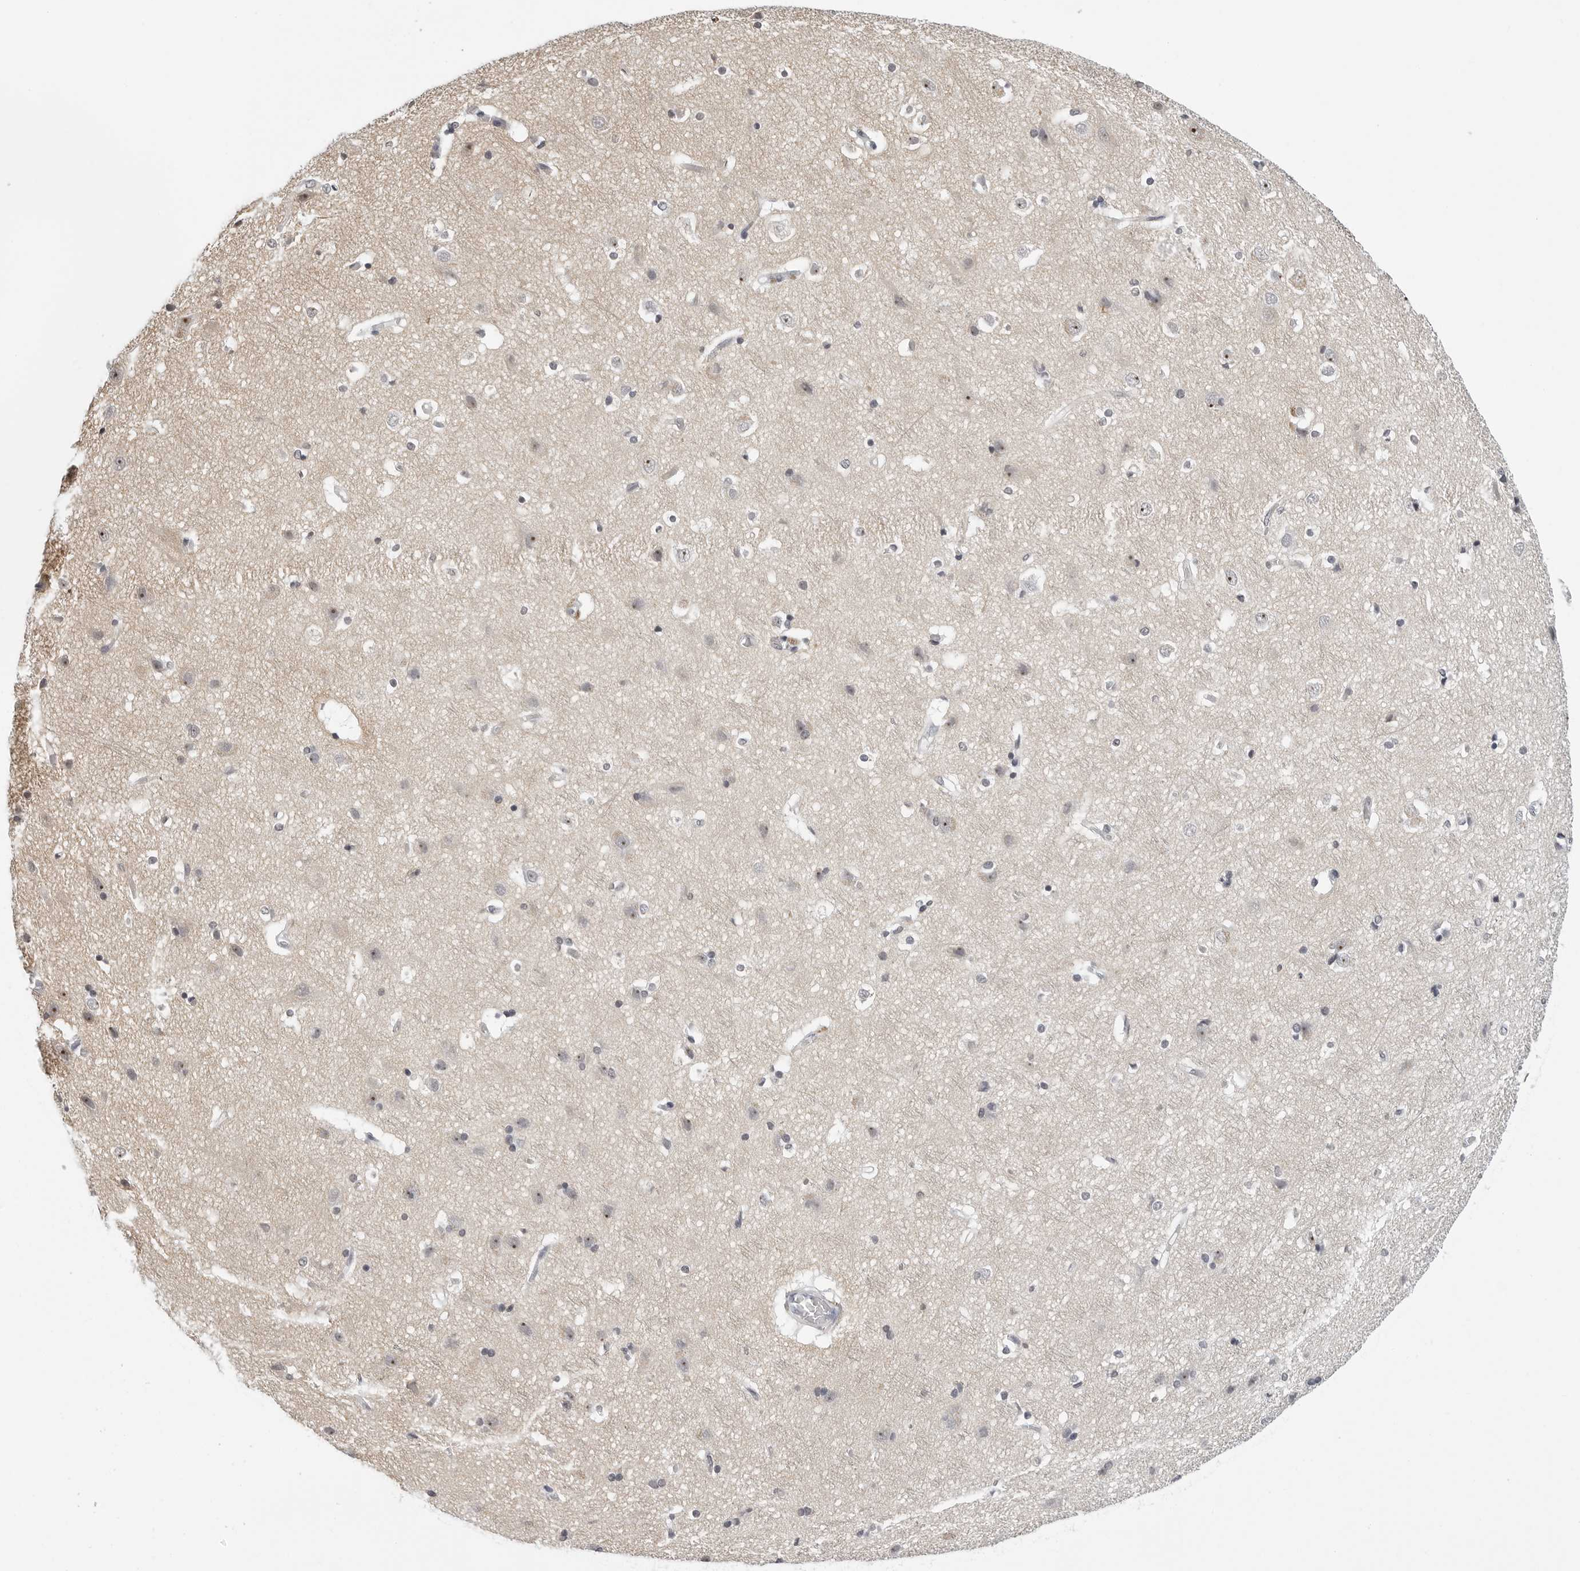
{"staining": {"intensity": "negative", "quantity": "none", "location": "none"}, "tissue": "cerebral cortex", "cell_type": "Endothelial cells", "image_type": "normal", "snomed": [{"axis": "morphology", "description": "Normal tissue, NOS"}, {"axis": "topography", "description": "Cerebral cortex"}], "caption": "Photomicrograph shows no significant protein expression in endothelial cells of unremarkable cerebral cortex.", "gene": "GNL2", "patient": {"sex": "male", "age": 54}}